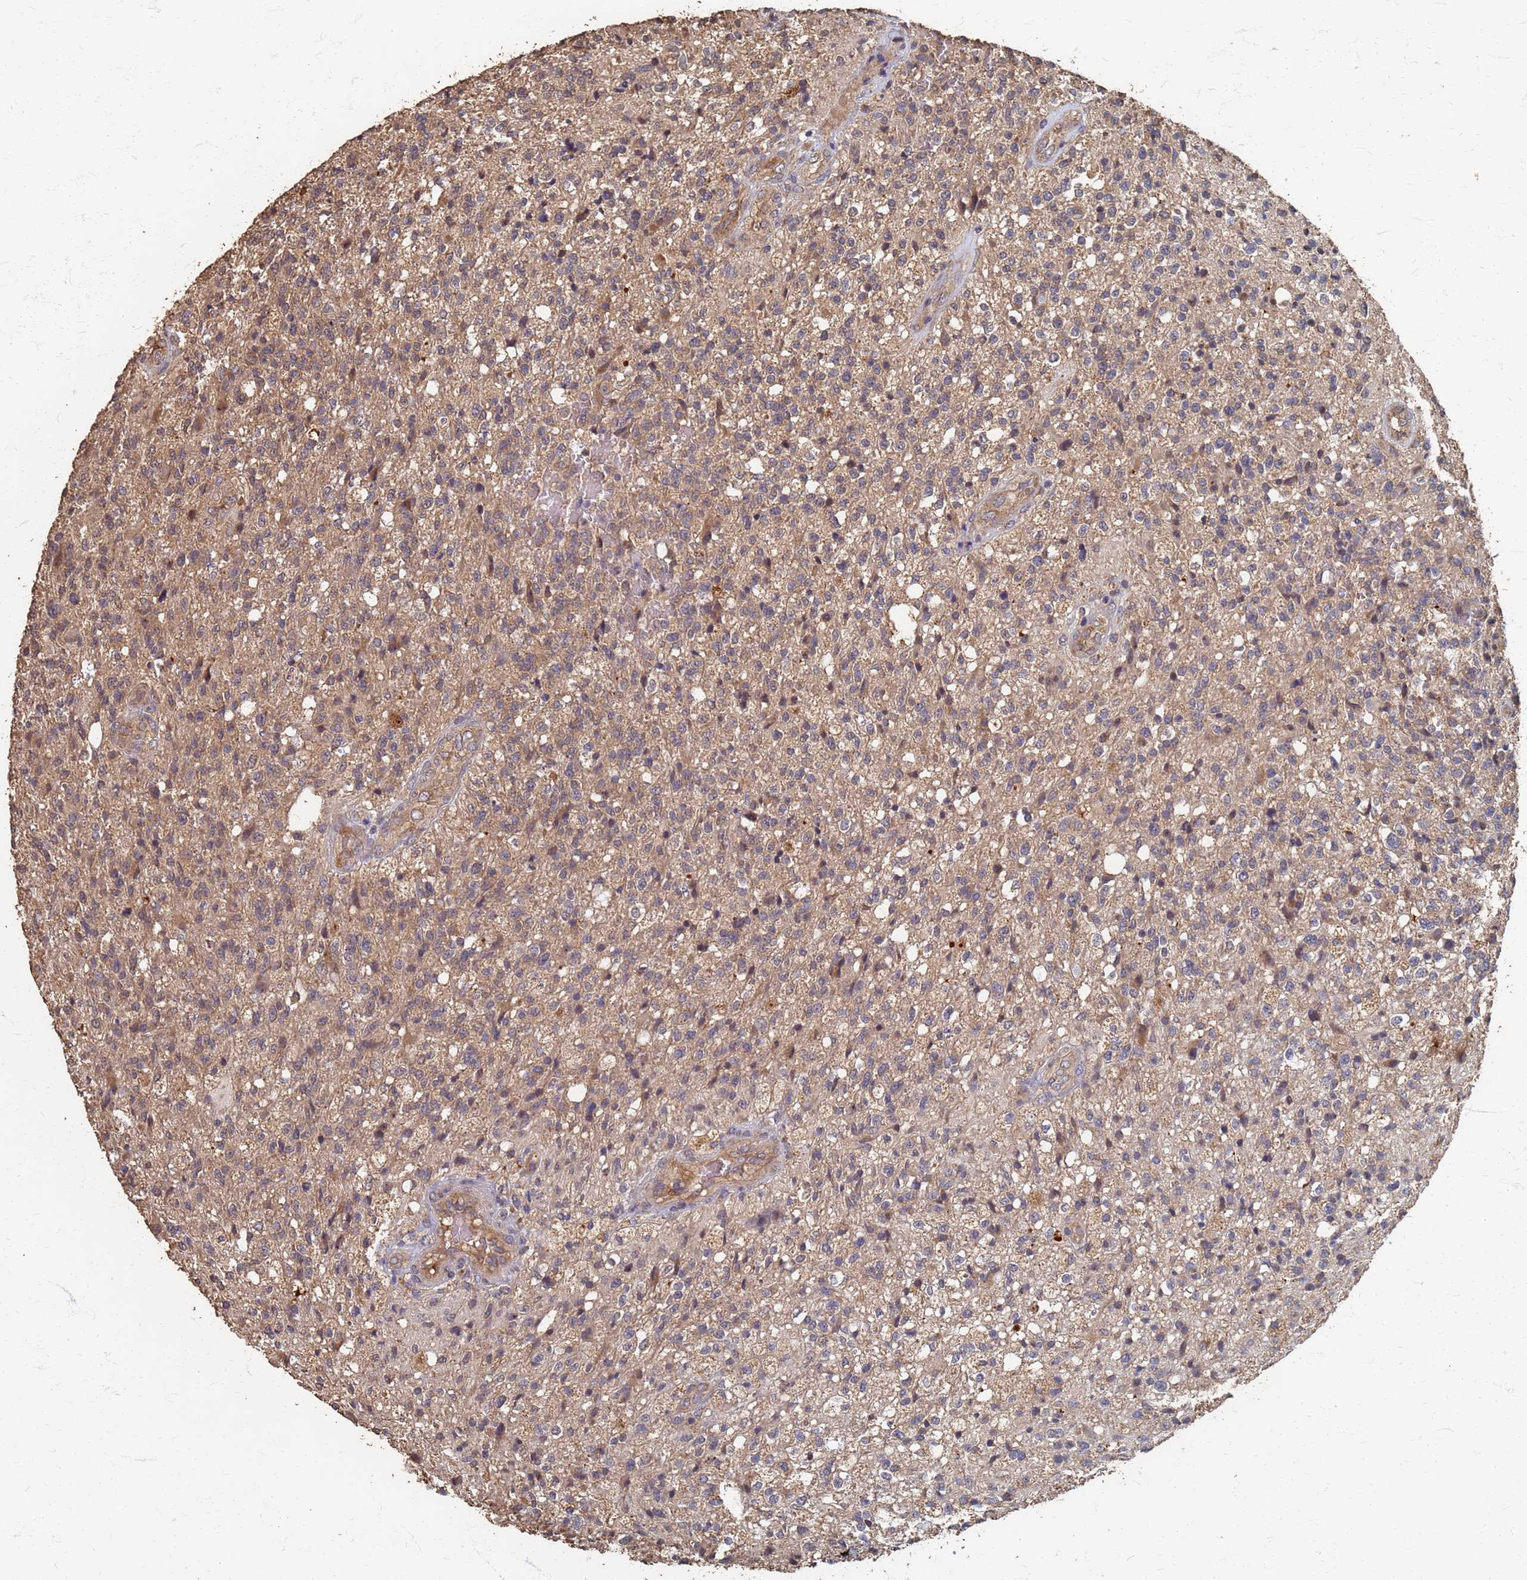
{"staining": {"intensity": "weak", "quantity": ">75%", "location": "cytoplasmic/membranous"}, "tissue": "glioma", "cell_type": "Tumor cells", "image_type": "cancer", "snomed": [{"axis": "morphology", "description": "Glioma, malignant, High grade"}, {"axis": "topography", "description": "Brain"}], "caption": "DAB (3,3'-diaminobenzidine) immunohistochemical staining of human malignant glioma (high-grade) exhibits weak cytoplasmic/membranous protein staining in about >75% of tumor cells. (Stains: DAB (3,3'-diaminobenzidine) in brown, nuclei in blue, Microscopy: brightfield microscopy at high magnification).", "gene": "DPH5", "patient": {"sex": "male", "age": 56}}